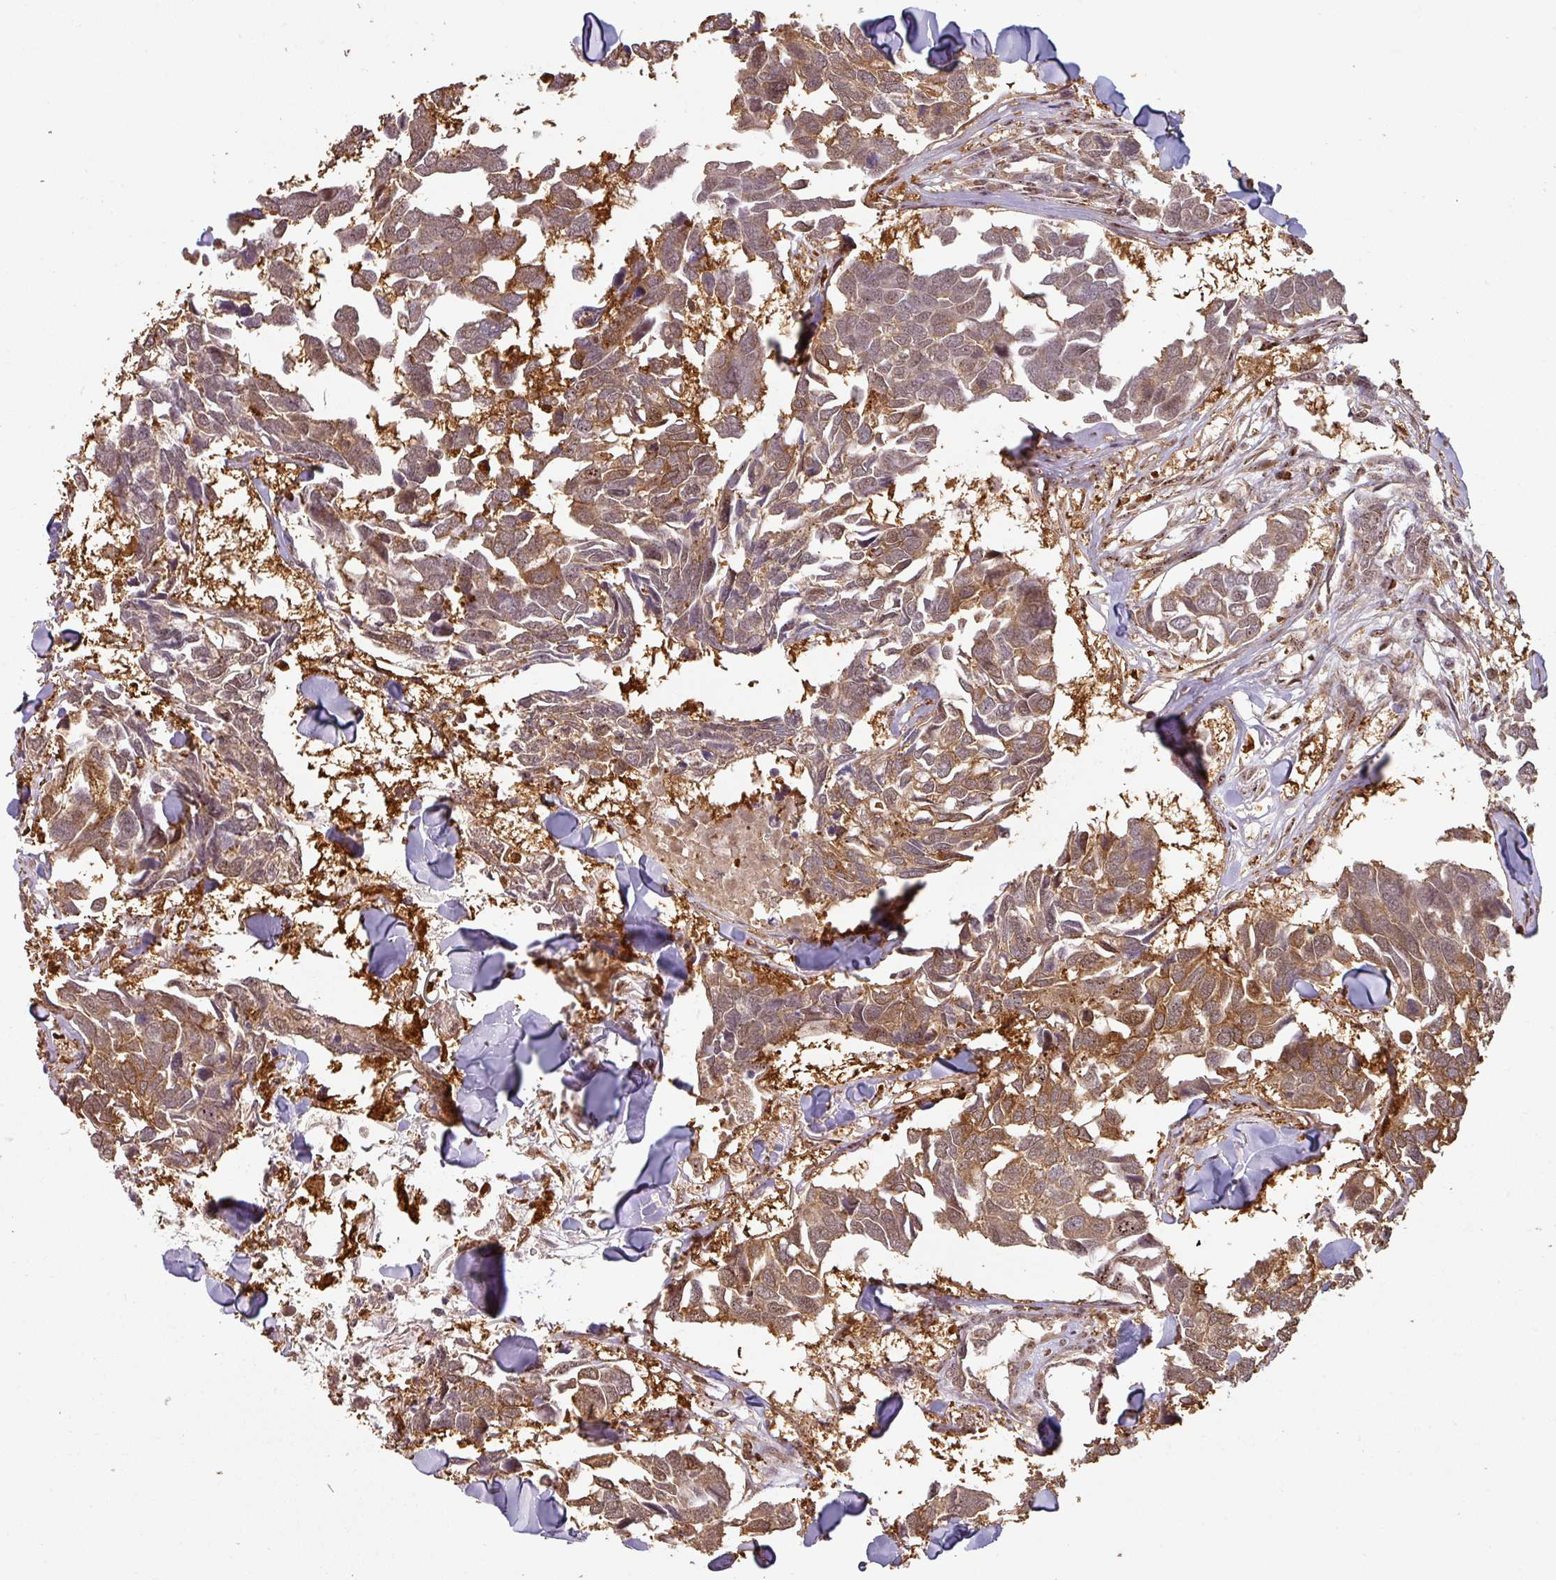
{"staining": {"intensity": "moderate", "quantity": ">75%", "location": "cytoplasmic/membranous,nuclear"}, "tissue": "breast cancer", "cell_type": "Tumor cells", "image_type": "cancer", "snomed": [{"axis": "morphology", "description": "Duct carcinoma"}, {"axis": "topography", "description": "Breast"}], "caption": "High-magnification brightfield microscopy of breast cancer stained with DAB (brown) and counterstained with hematoxylin (blue). tumor cells exhibit moderate cytoplasmic/membranous and nuclear expression is appreciated in approximately>75% of cells. (DAB = brown stain, brightfield microscopy at high magnification).", "gene": "ZNF322", "patient": {"sex": "female", "age": 83}}